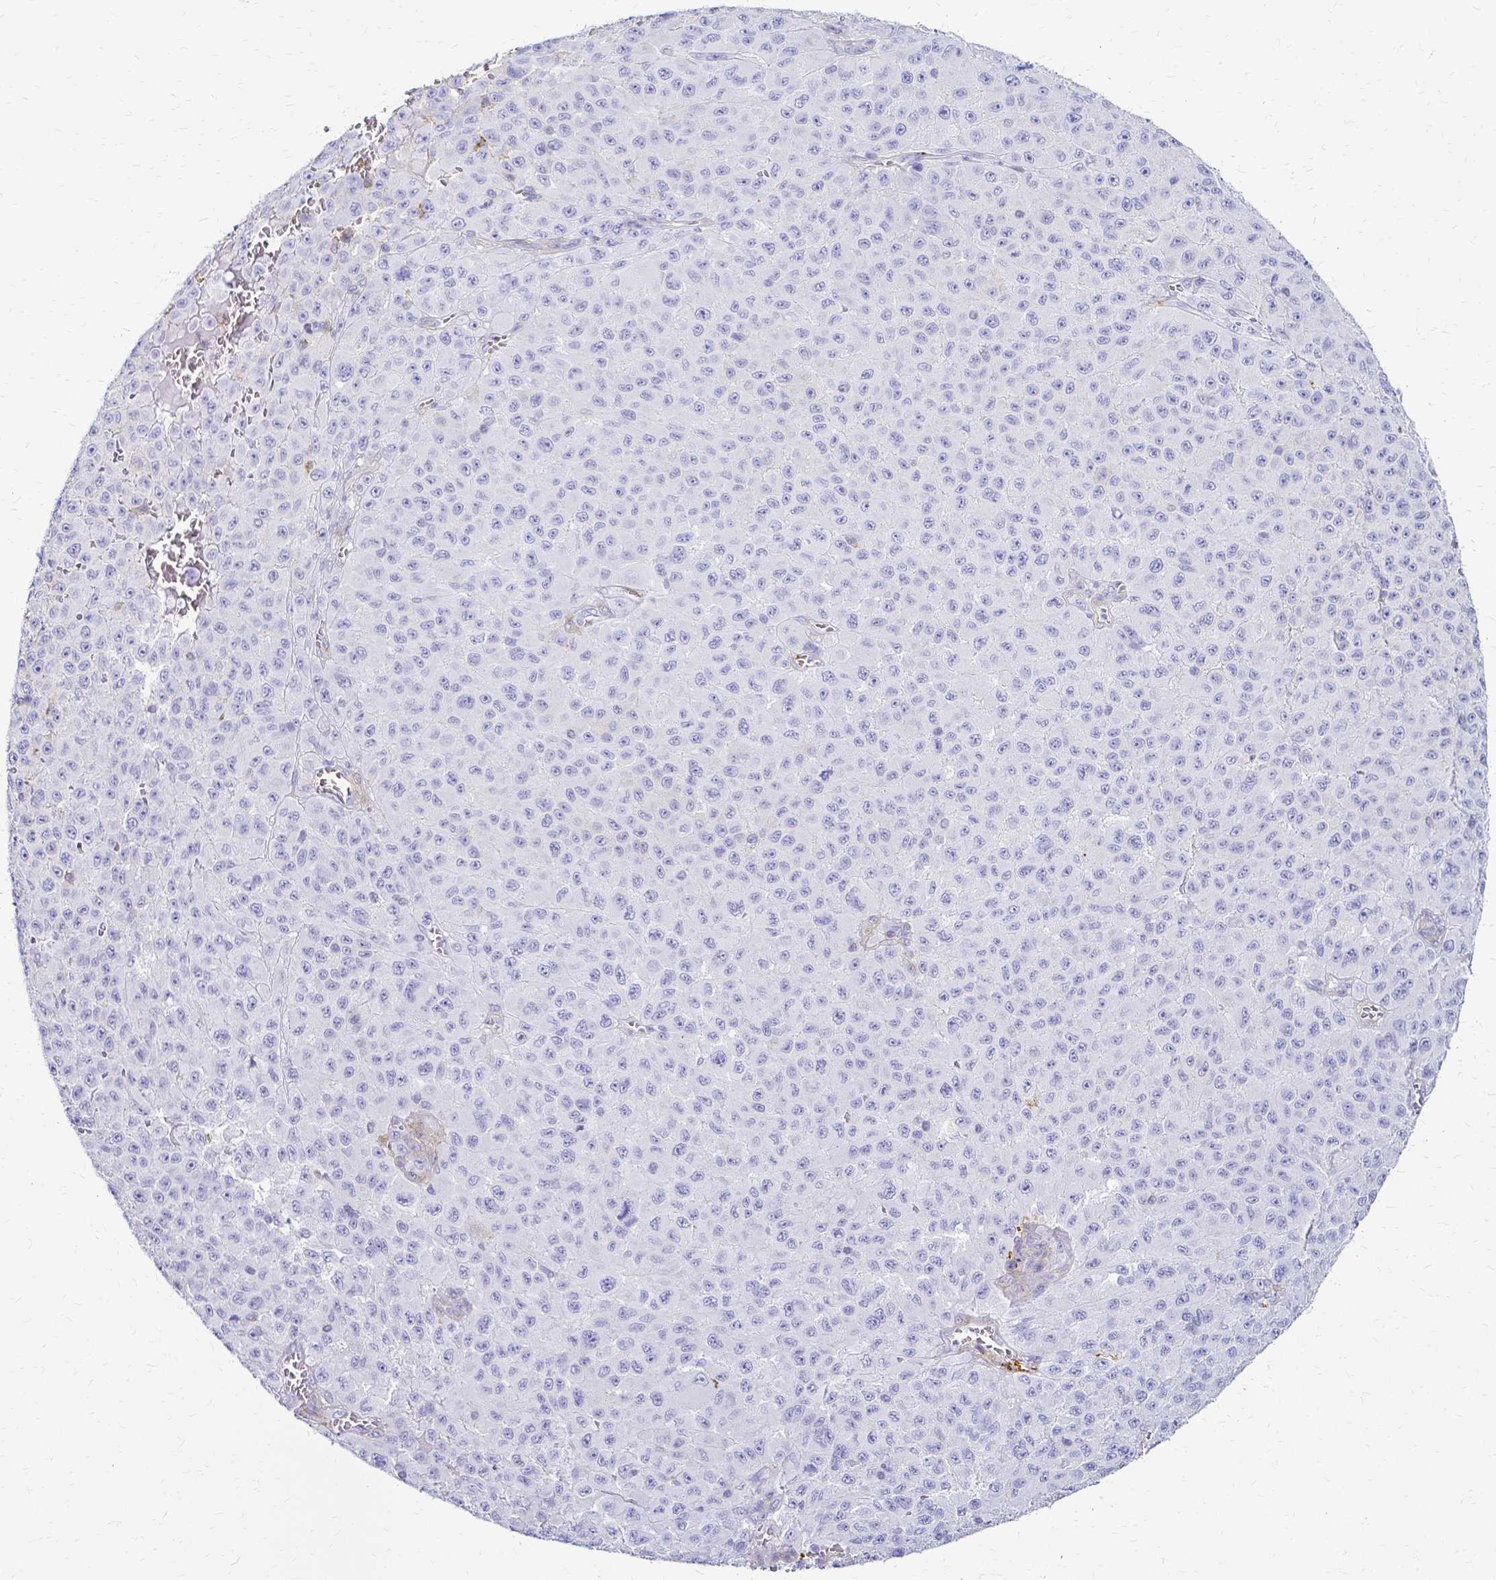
{"staining": {"intensity": "negative", "quantity": "none", "location": "none"}, "tissue": "melanoma", "cell_type": "Tumor cells", "image_type": "cancer", "snomed": [{"axis": "morphology", "description": "Malignant melanoma, NOS"}, {"axis": "topography", "description": "Skin"}], "caption": "This histopathology image is of melanoma stained with immunohistochemistry to label a protein in brown with the nuclei are counter-stained blue. There is no staining in tumor cells. (Stains: DAB (3,3'-diaminobenzidine) immunohistochemistry (IHC) with hematoxylin counter stain, Microscopy: brightfield microscopy at high magnification).", "gene": "HSPA12A", "patient": {"sex": "male", "age": 73}}